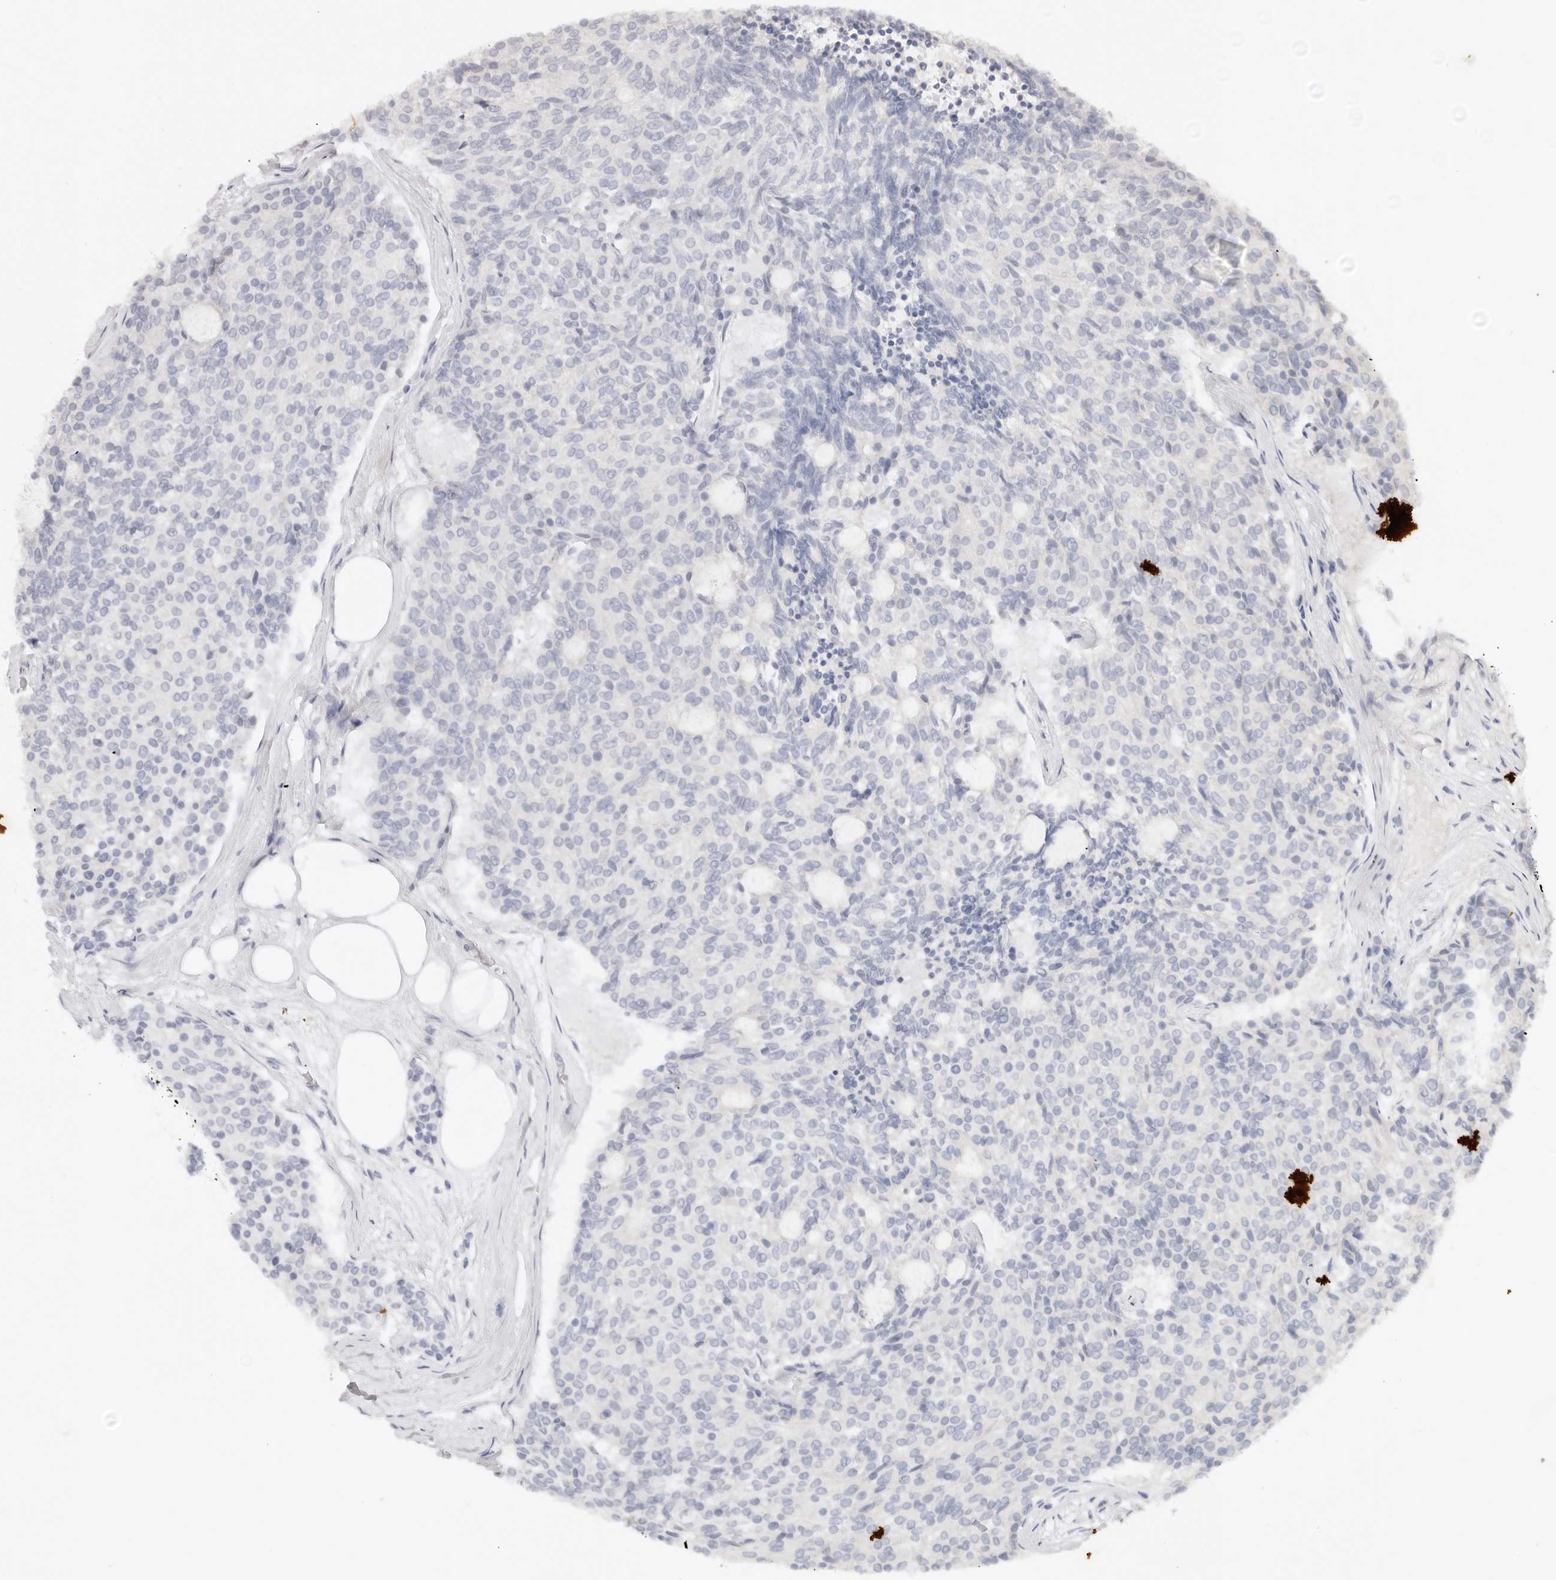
{"staining": {"intensity": "moderate", "quantity": "<25%", "location": "cytoplasmic/membranous"}, "tissue": "carcinoid", "cell_type": "Tumor cells", "image_type": "cancer", "snomed": [{"axis": "morphology", "description": "Carcinoid, malignant, NOS"}, {"axis": "topography", "description": "Pancreas"}], "caption": "Carcinoid tissue exhibits moderate cytoplasmic/membranous staining in about <25% of tumor cells, visualized by immunohistochemistry.", "gene": "FAM180B", "patient": {"sex": "female", "age": 54}}